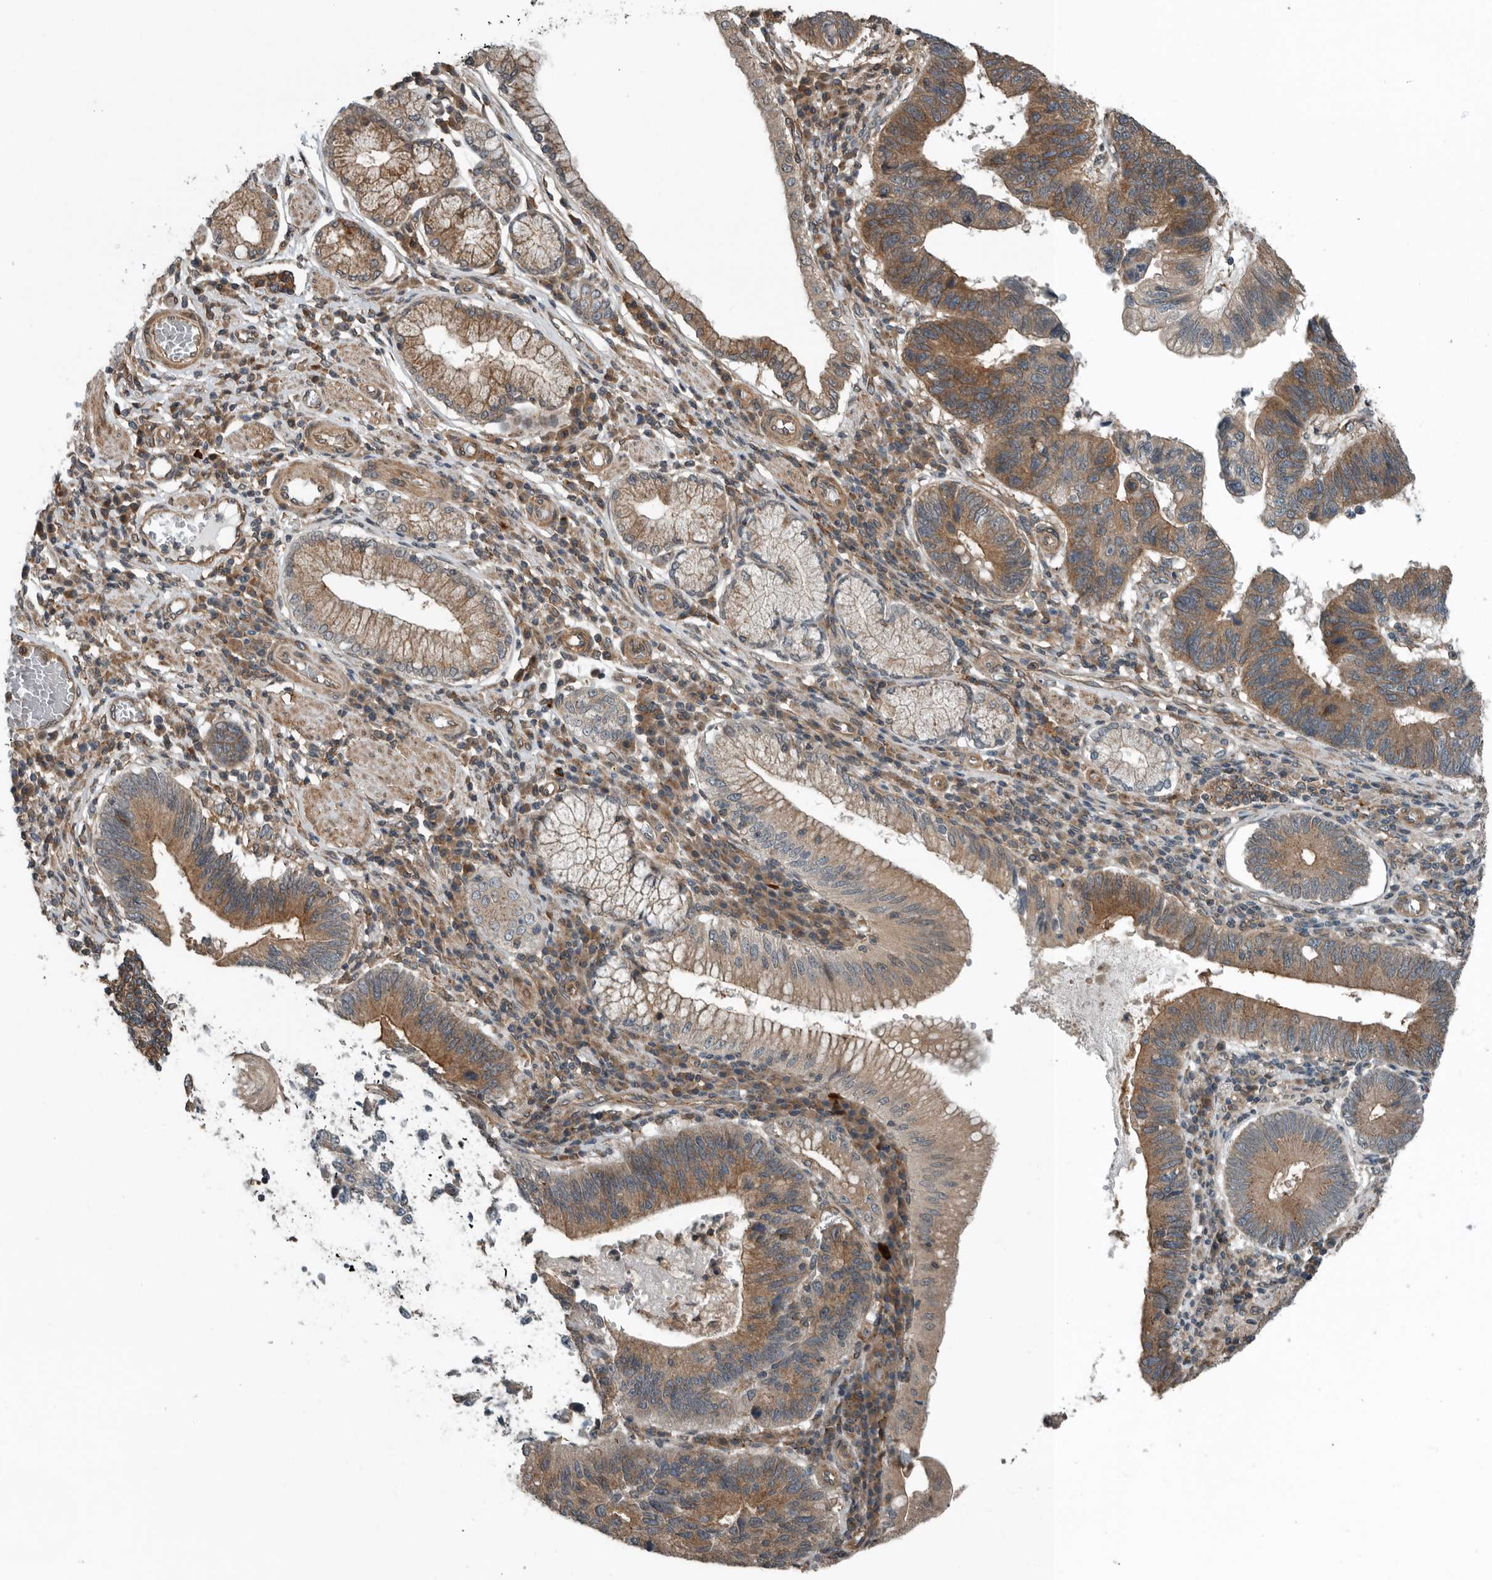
{"staining": {"intensity": "moderate", "quantity": ">75%", "location": "cytoplasmic/membranous"}, "tissue": "stomach cancer", "cell_type": "Tumor cells", "image_type": "cancer", "snomed": [{"axis": "morphology", "description": "Adenocarcinoma, NOS"}, {"axis": "topography", "description": "Stomach"}], "caption": "Immunohistochemical staining of human adenocarcinoma (stomach) shows medium levels of moderate cytoplasmic/membranous positivity in about >75% of tumor cells.", "gene": "AMFR", "patient": {"sex": "male", "age": 59}}